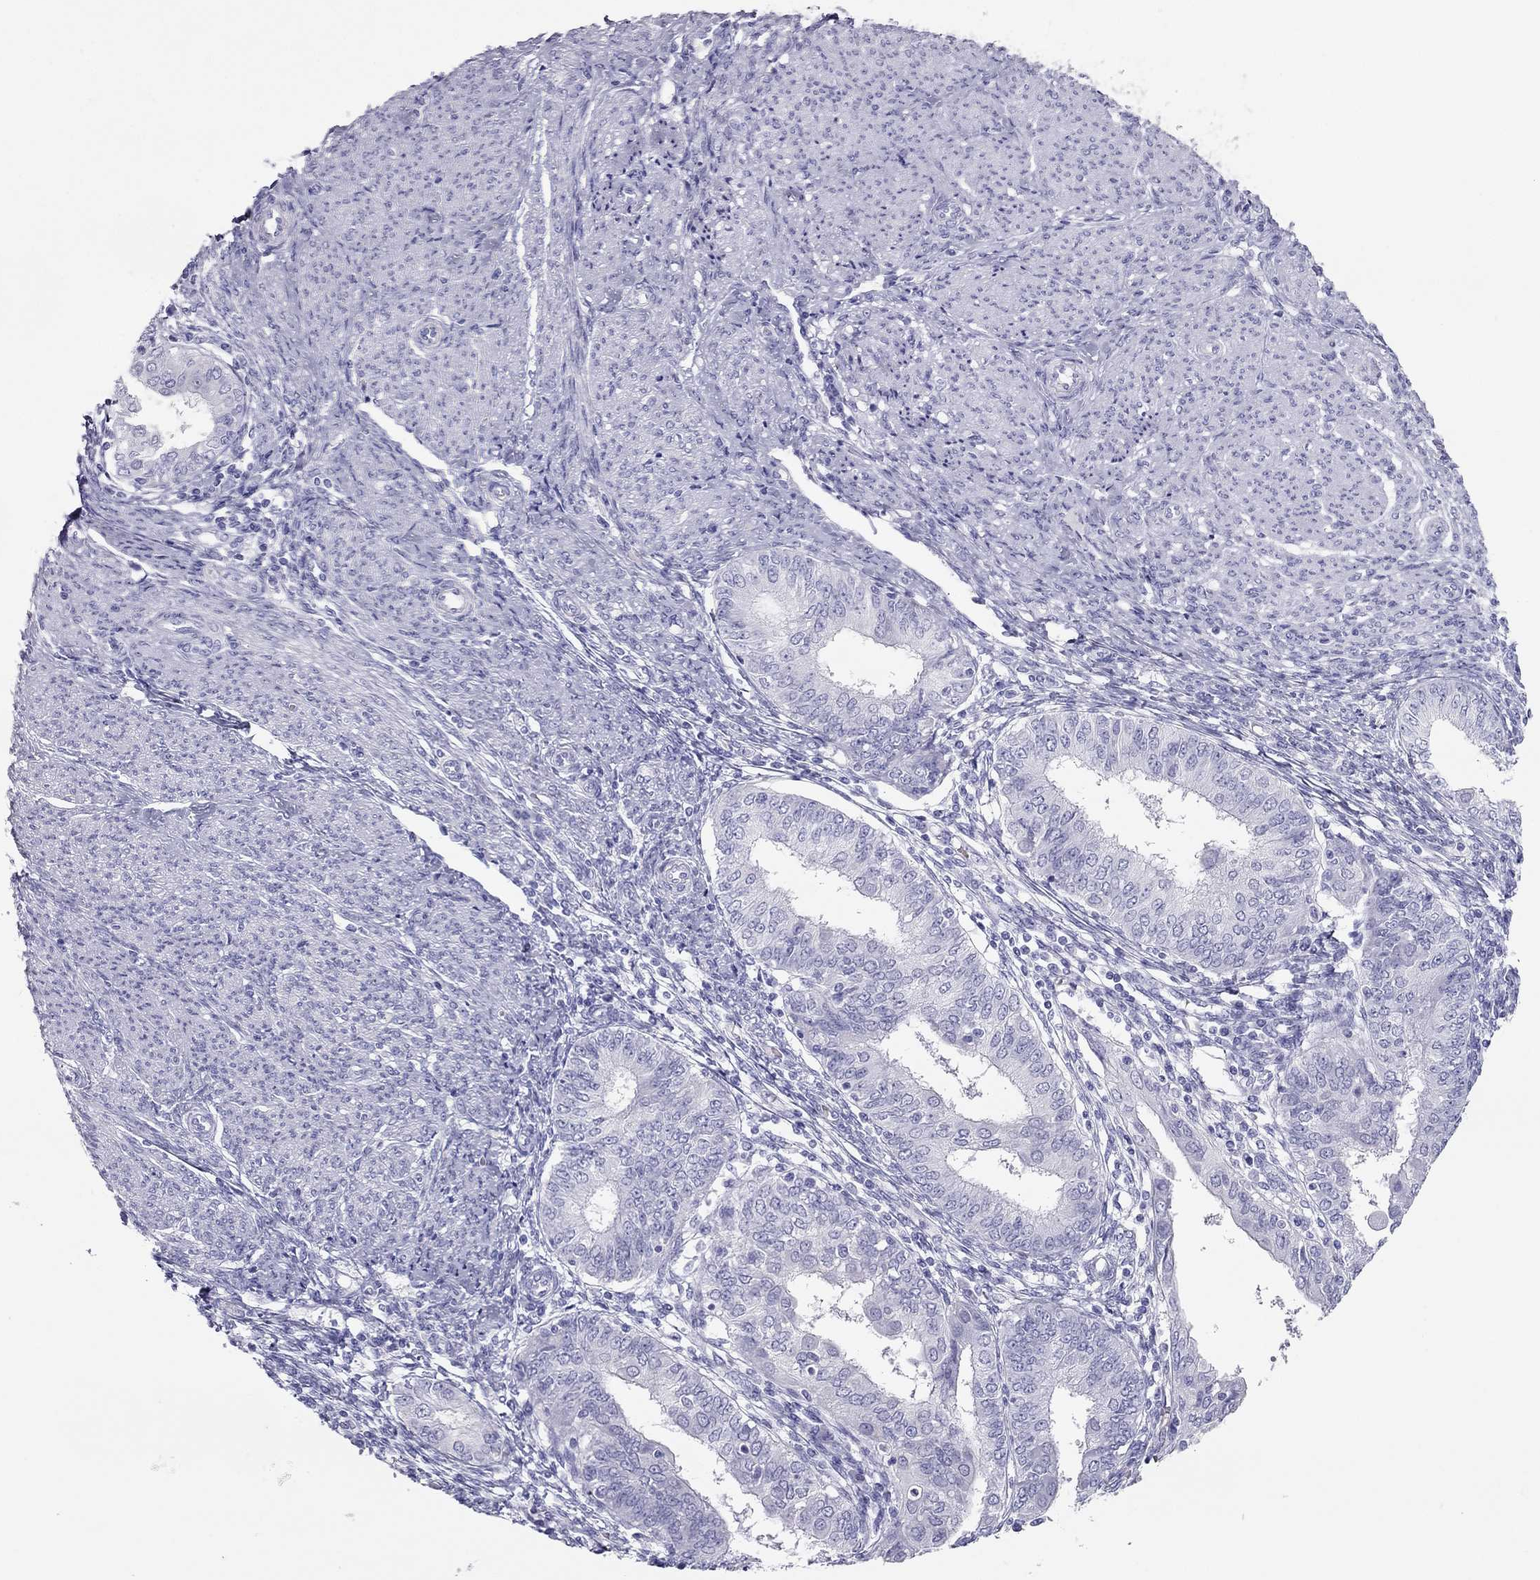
{"staining": {"intensity": "negative", "quantity": "none", "location": "none"}, "tissue": "endometrial cancer", "cell_type": "Tumor cells", "image_type": "cancer", "snomed": [{"axis": "morphology", "description": "Adenocarcinoma, NOS"}, {"axis": "topography", "description": "Endometrium"}], "caption": "This is an IHC photomicrograph of human adenocarcinoma (endometrial). There is no staining in tumor cells.", "gene": "TSHB", "patient": {"sex": "female", "age": 68}}